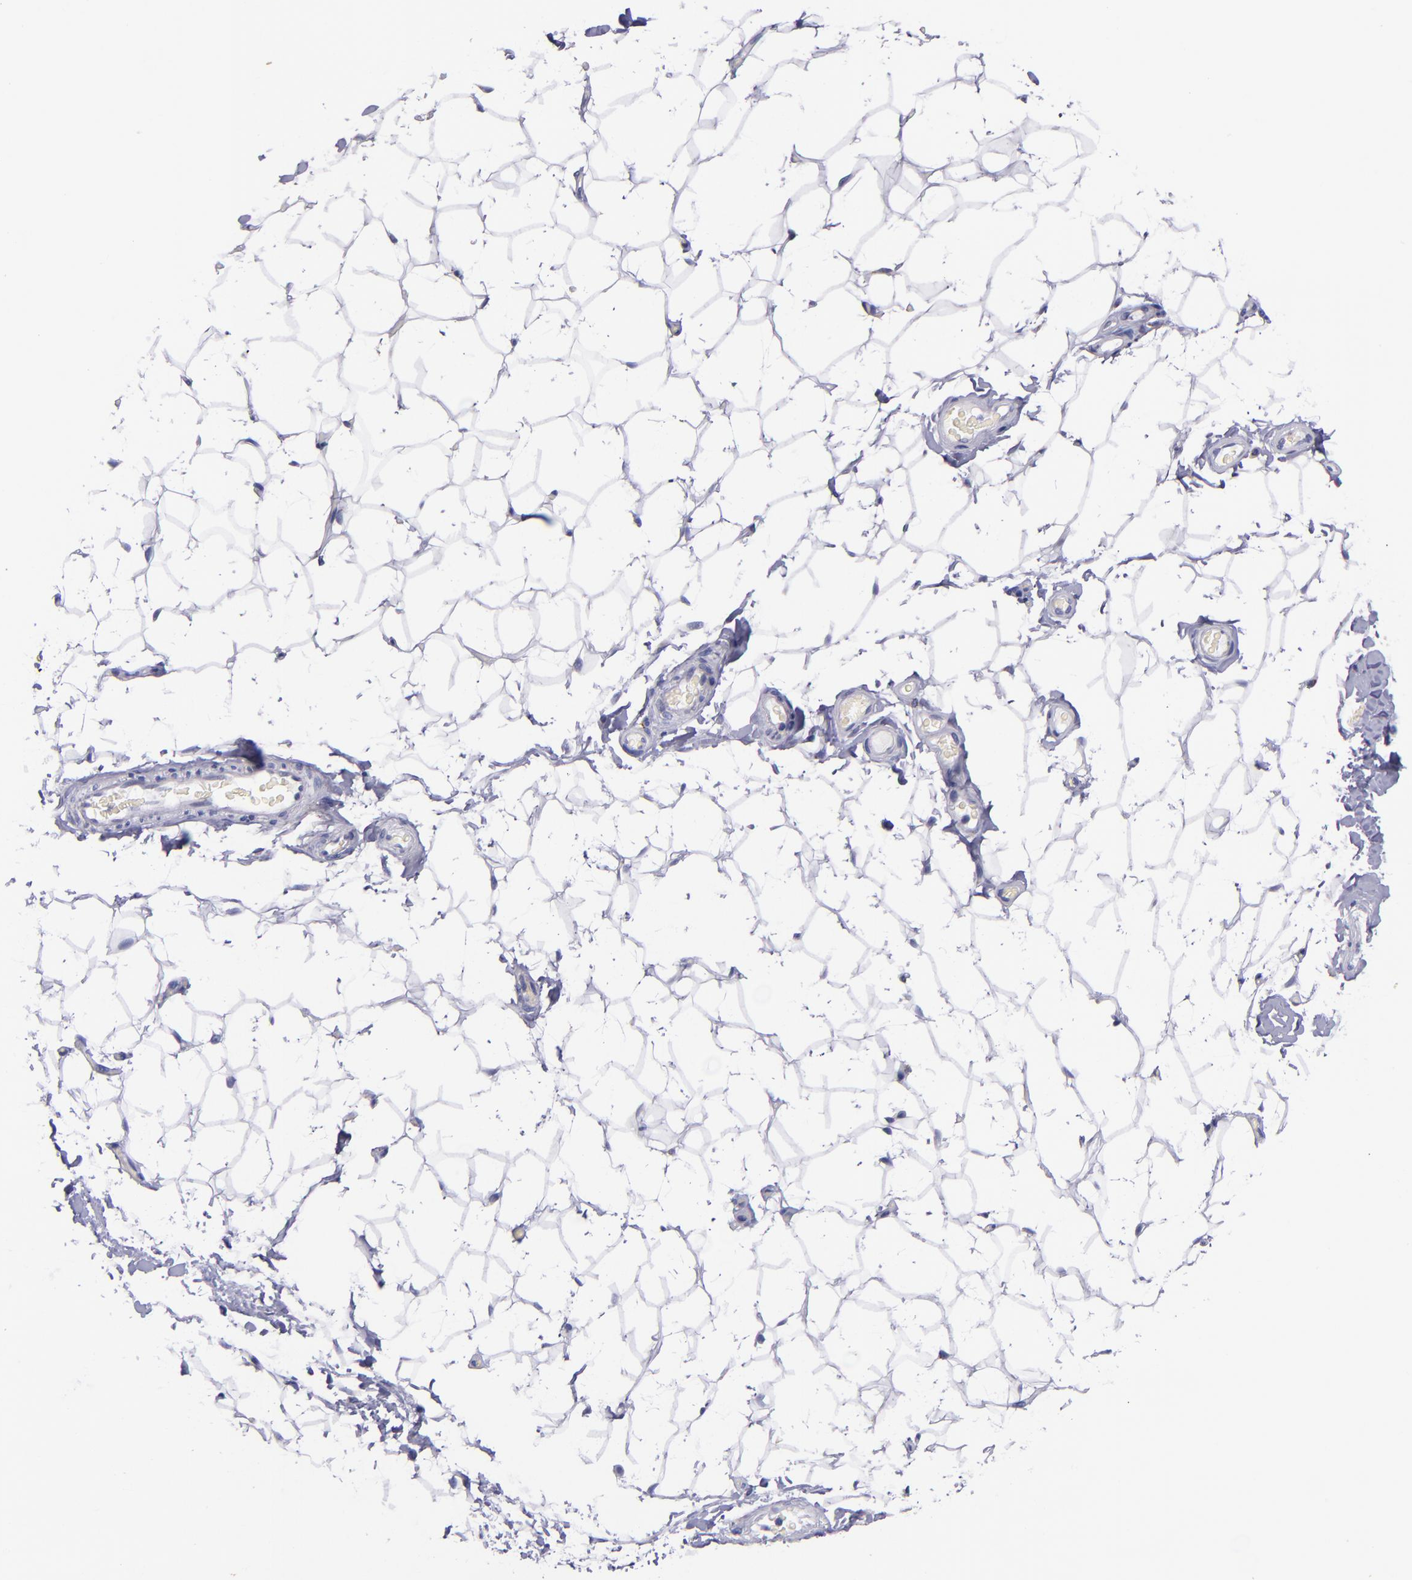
{"staining": {"intensity": "negative", "quantity": "none", "location": "none"}, "tissue": "adipose tissue", "cell_type": "Adipocytes", "image_type": "normal", "snomed": [{"axis": "morphology", "description": "Normal tissue, NOS"}, {"axis": "topography", "description": "Soft tissue"}], "caption": "This photomicrograph is of benign adipose tissue stained with immunohistochemistry to label a protein in brown with the nuclei are counter-stained blue. There is no expression in adipocytes.", "gene": "IVL", "patient": {"sex": "male", "age": 26}}